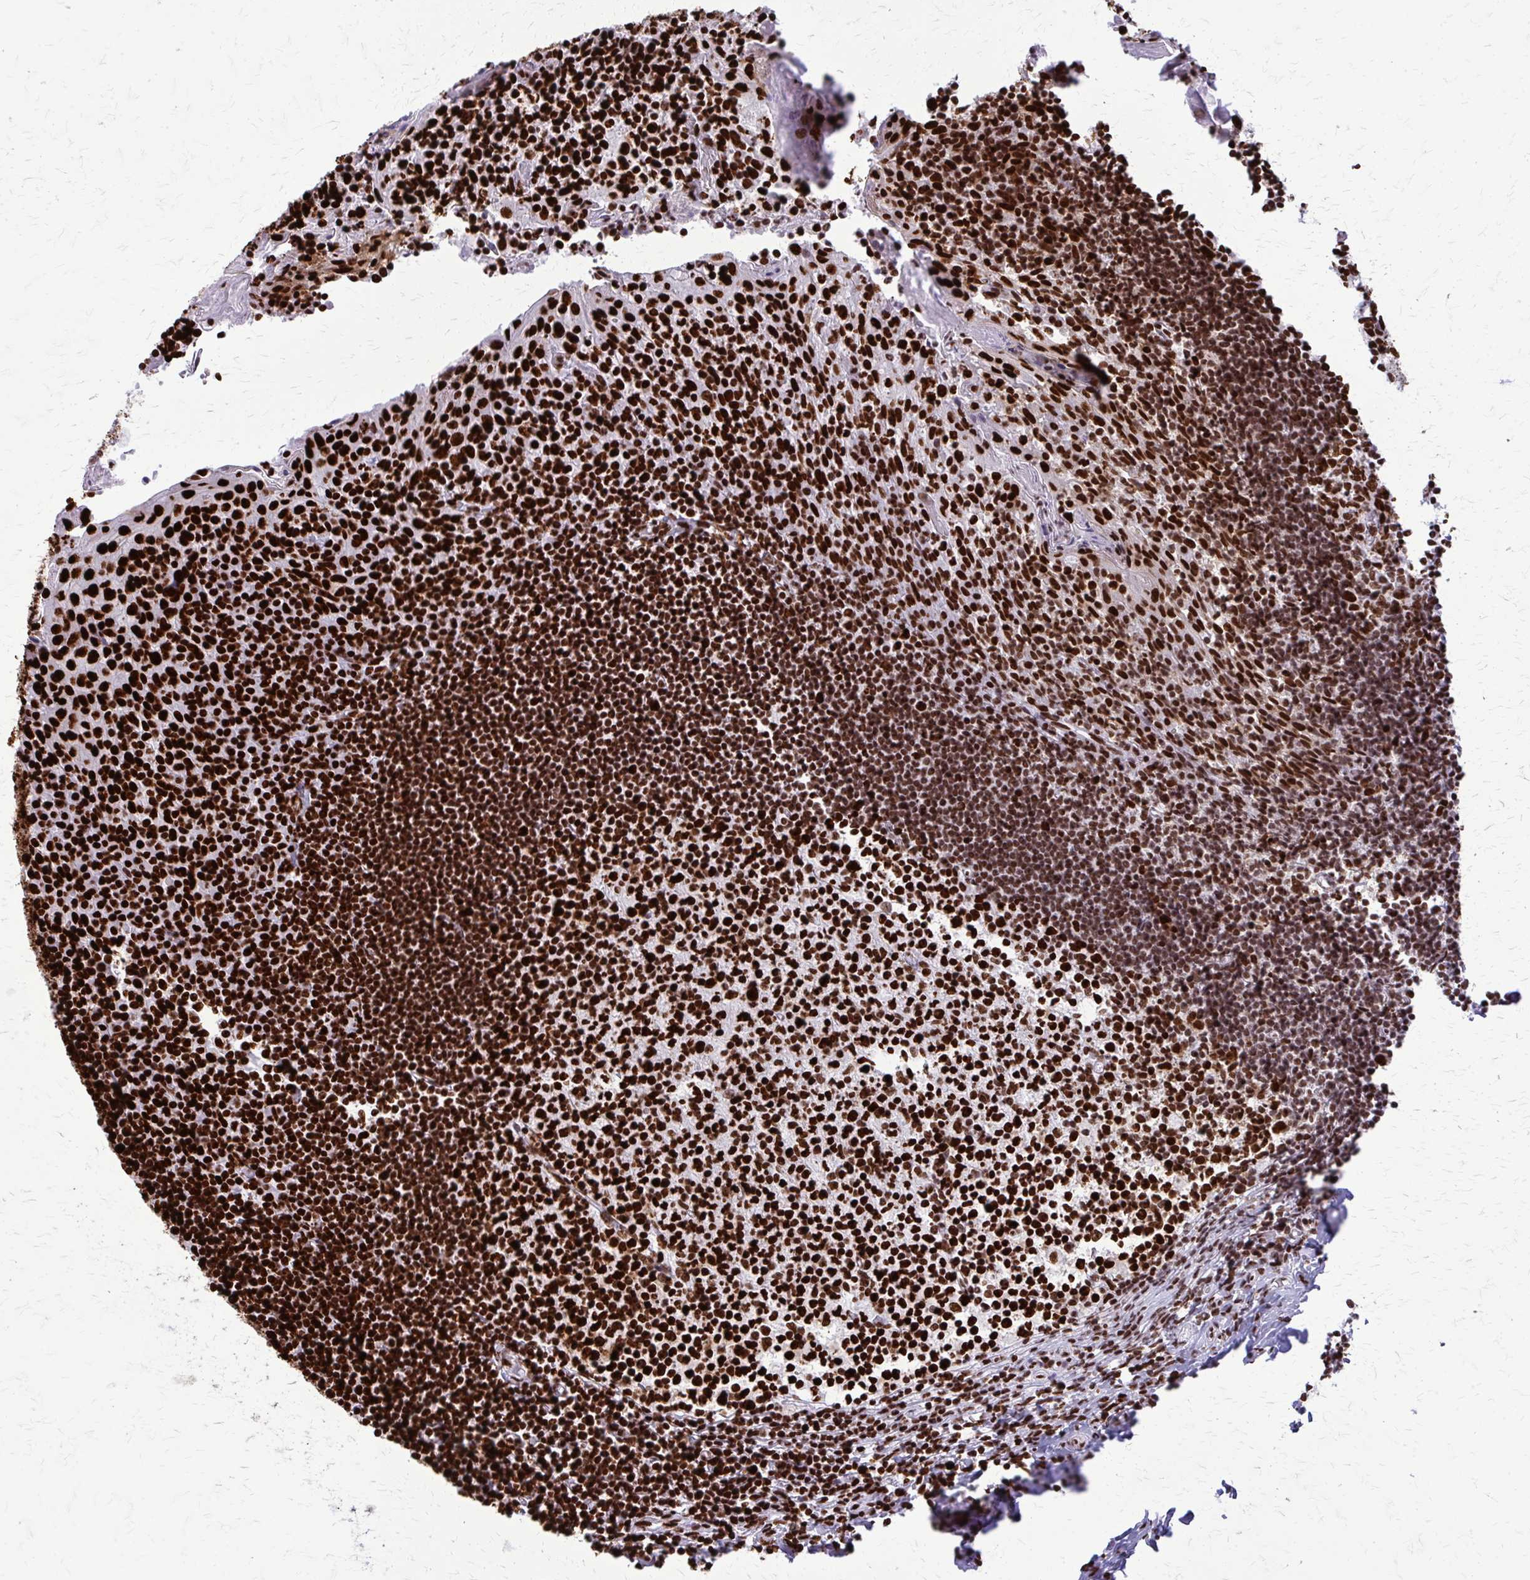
{"staining": {"intensity": "strong", "quantity": ">75%", "location": "nuclear"}, "tissue": "tonsil", "cell_type": "Germinal center cells", "image_type": "normal", "snomed": [{"axis": "morphology", "description": "Normal tissue, NOS"}, {"axis": "topography", "description": "Tonsil"}], "caption": "Tonsil was stained to show a protein in brown. There is high levels of strong nuclear expression in about >75% of germinal center cells. Using DAB (3,3'-diaminobenzidine) (brown) and hematoxylin (blue) stains, captured at high magnification using brightfield microscopy.", "gene": "SFPQ", "patient": {"sex": "female", "age": 10}}